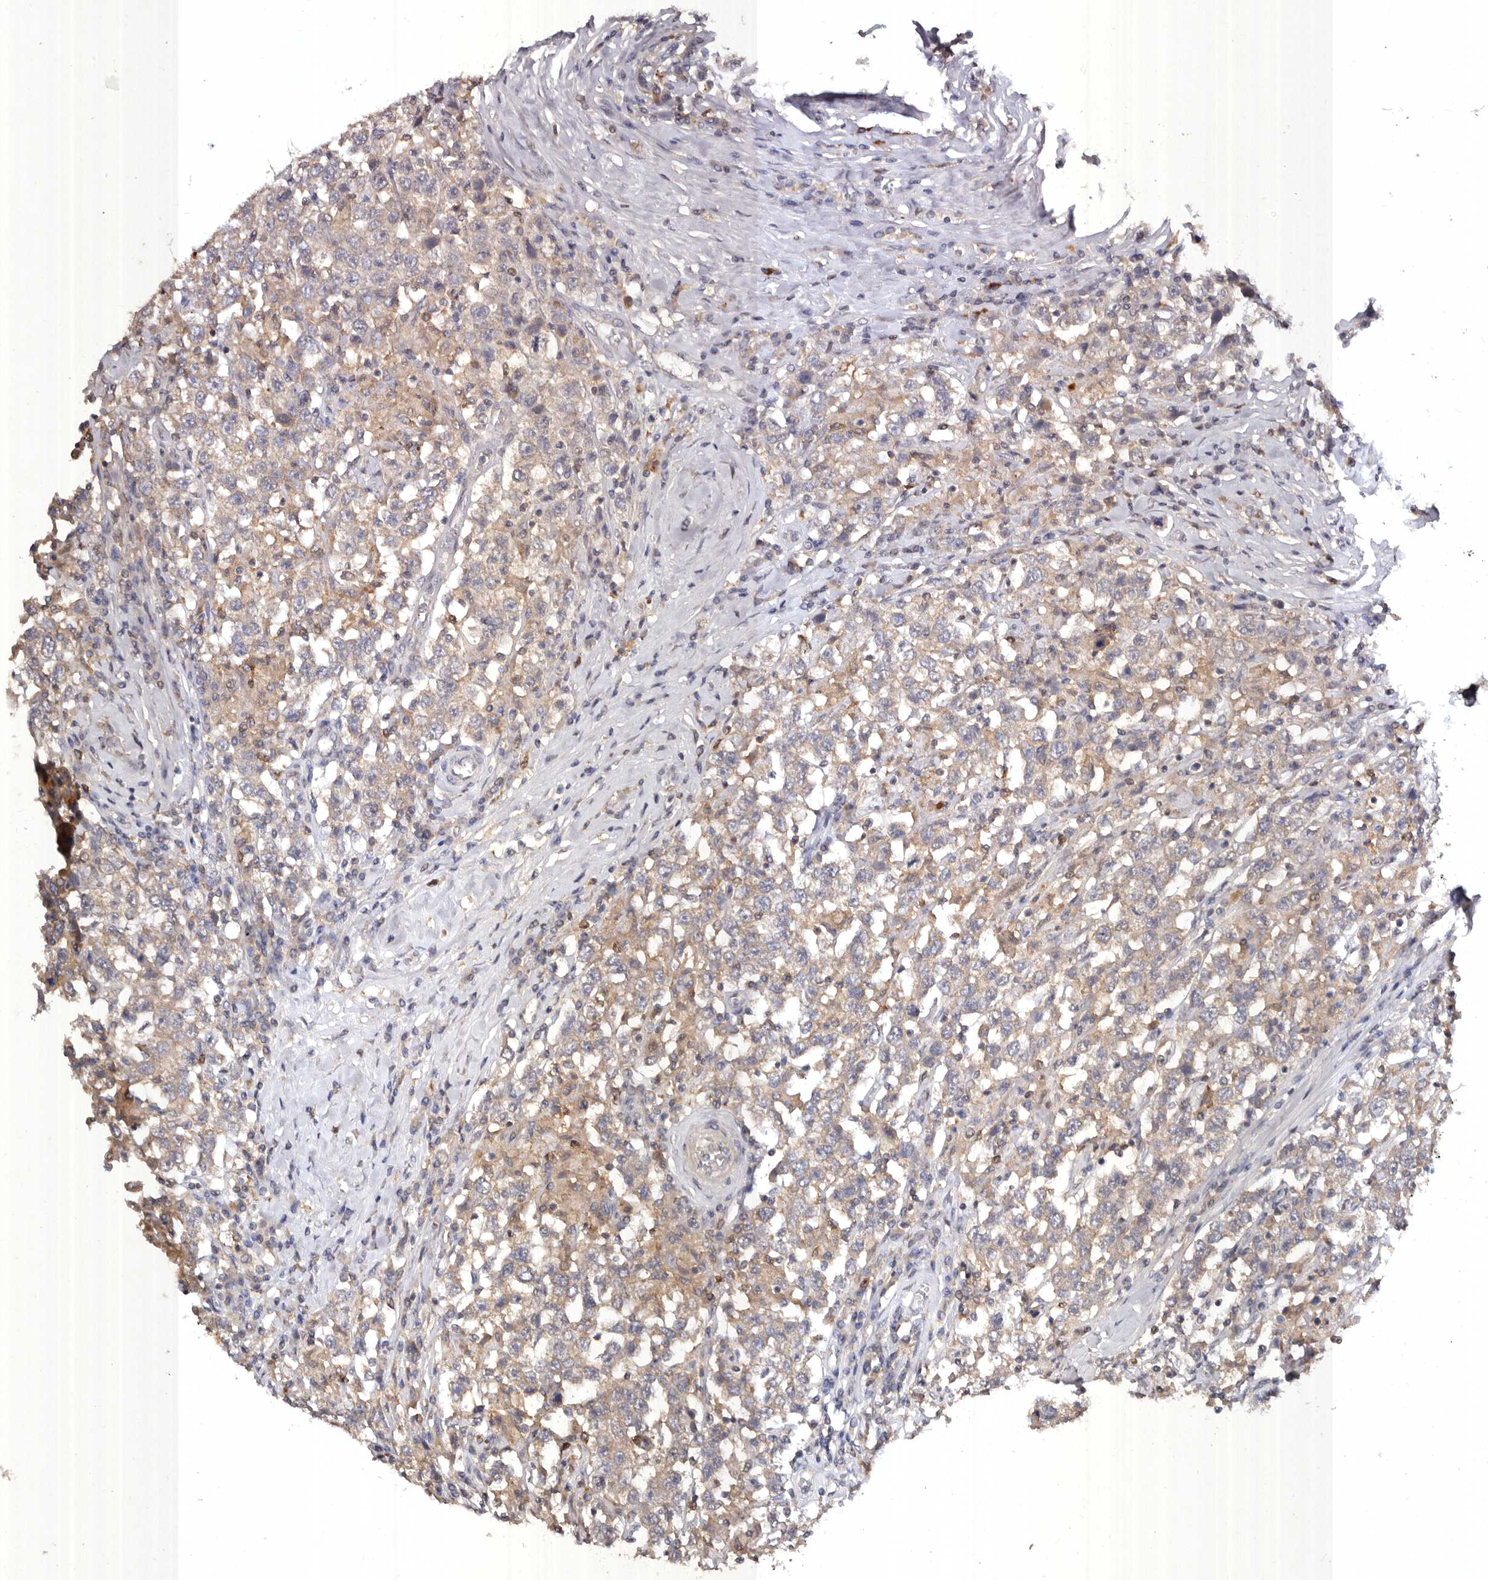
{"staining": {"intensity": "weak", "quantity": ">75%", "location": "cytoplasmic/membranous"}, "tissue": "testis cancer", "cell_type": "Tumor cells", "image_type": "cancer", "snomed": [{"axis": "morphology", "description": "Seminoma, NOS"}, {"axis": "topography", "description": "Testis"}], "caption": "Testis cancer (seminoma) stained for a protein (brown) demonstrates weak cytoplasmic/membranous positive staining in approximately >75% of tumor cells.", "gene": "EDEM1", "patient": {"sex": "male", "age": 41}}